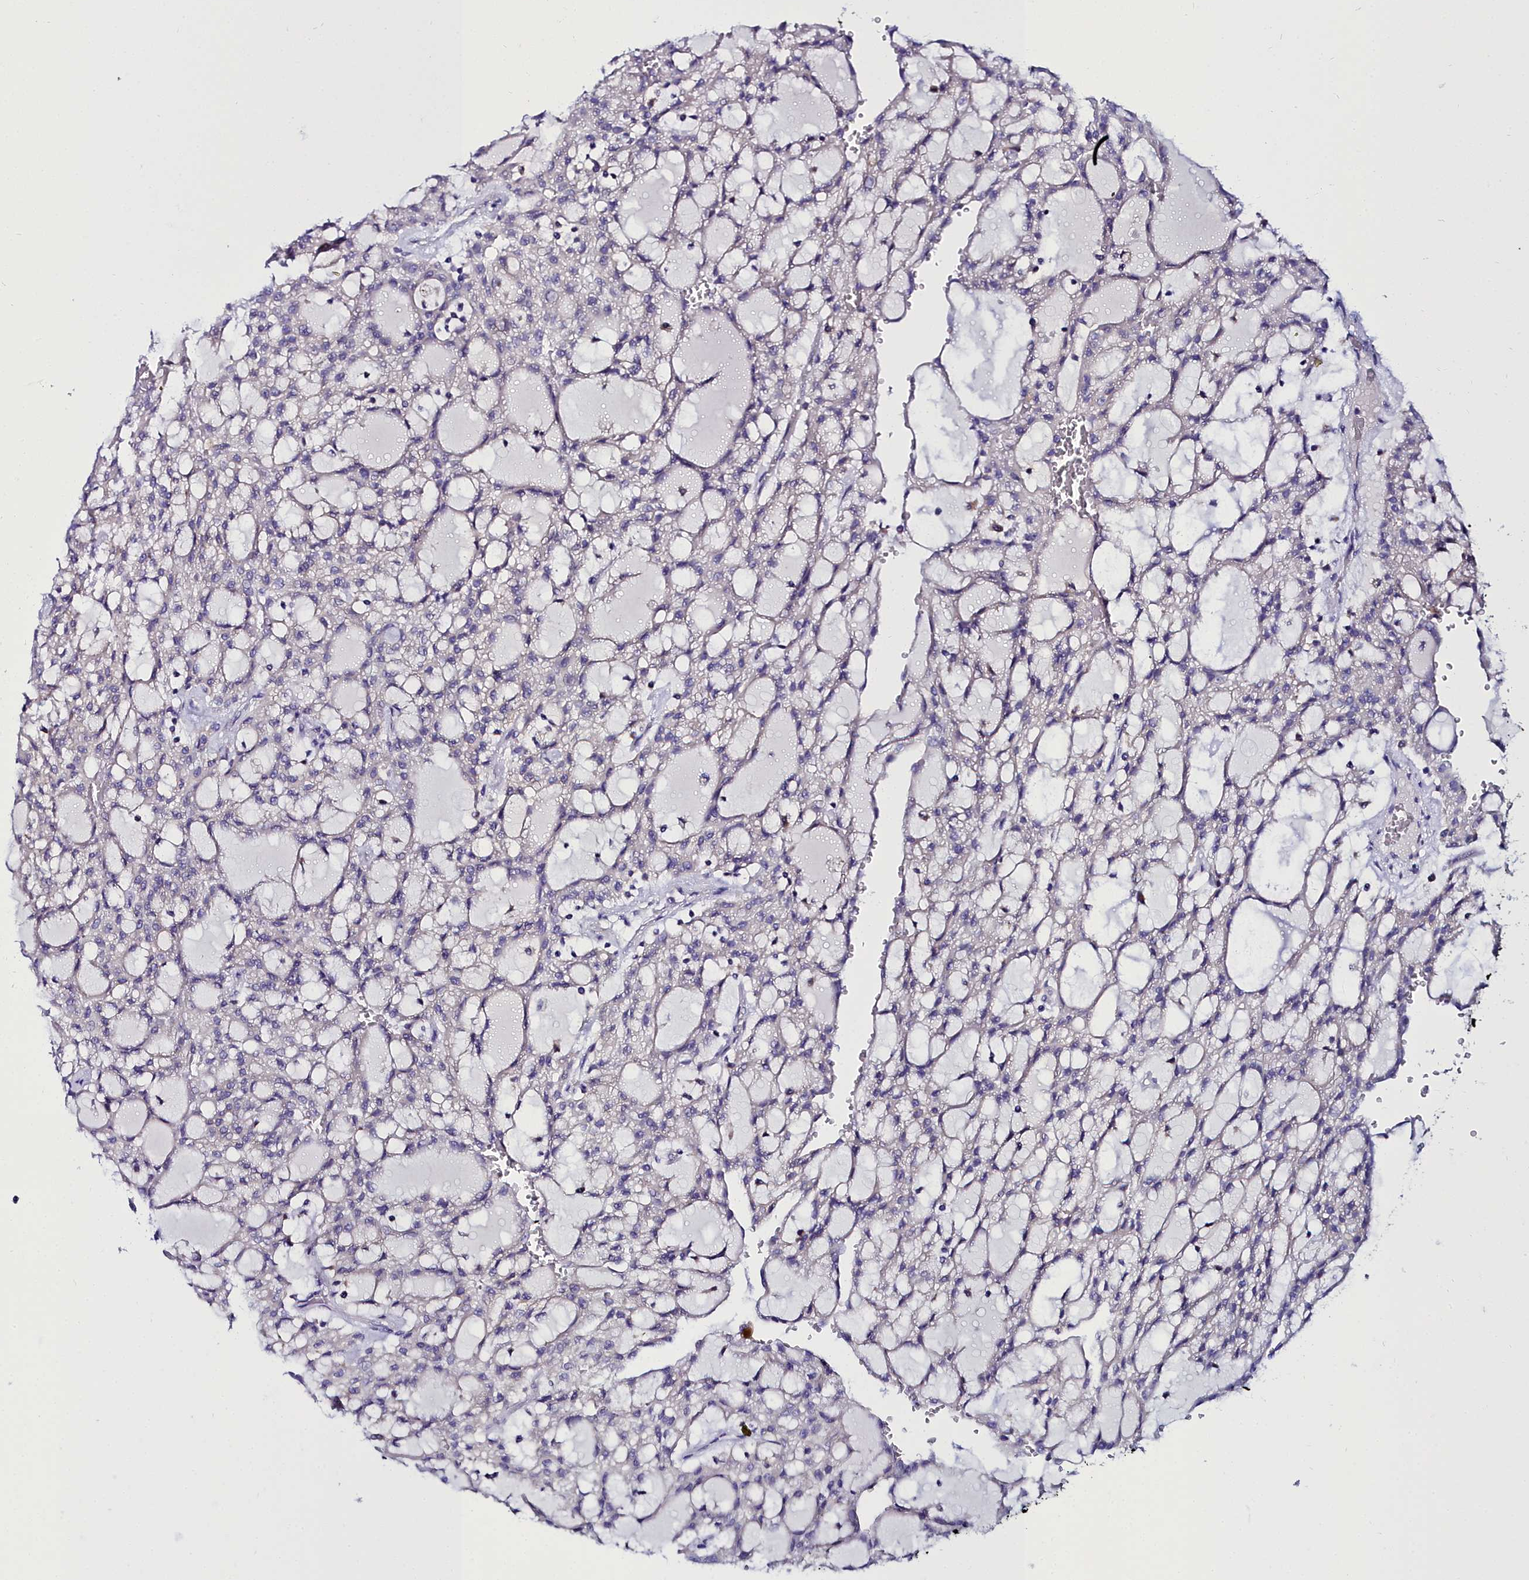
{"staining": {"intensity": "negative", "quantity": "none", "location": "none"}, "tissue": "renal cancer", "cell_type": "Tumor cells", "image_type": "cancer", "snomed": [{"axis": "morphology", "description": "Adenocarcinoma, NOS"}, {"axis": "topography", "description": "Kidney"}], "caption": "Renal cancer (adenocarcinoma) stained for a protein using immunohistochemistry (IHC) displays no expression tumor cells.", "gene": "ELAPOR2", "patient": {"sex": "male", "age": 63}}